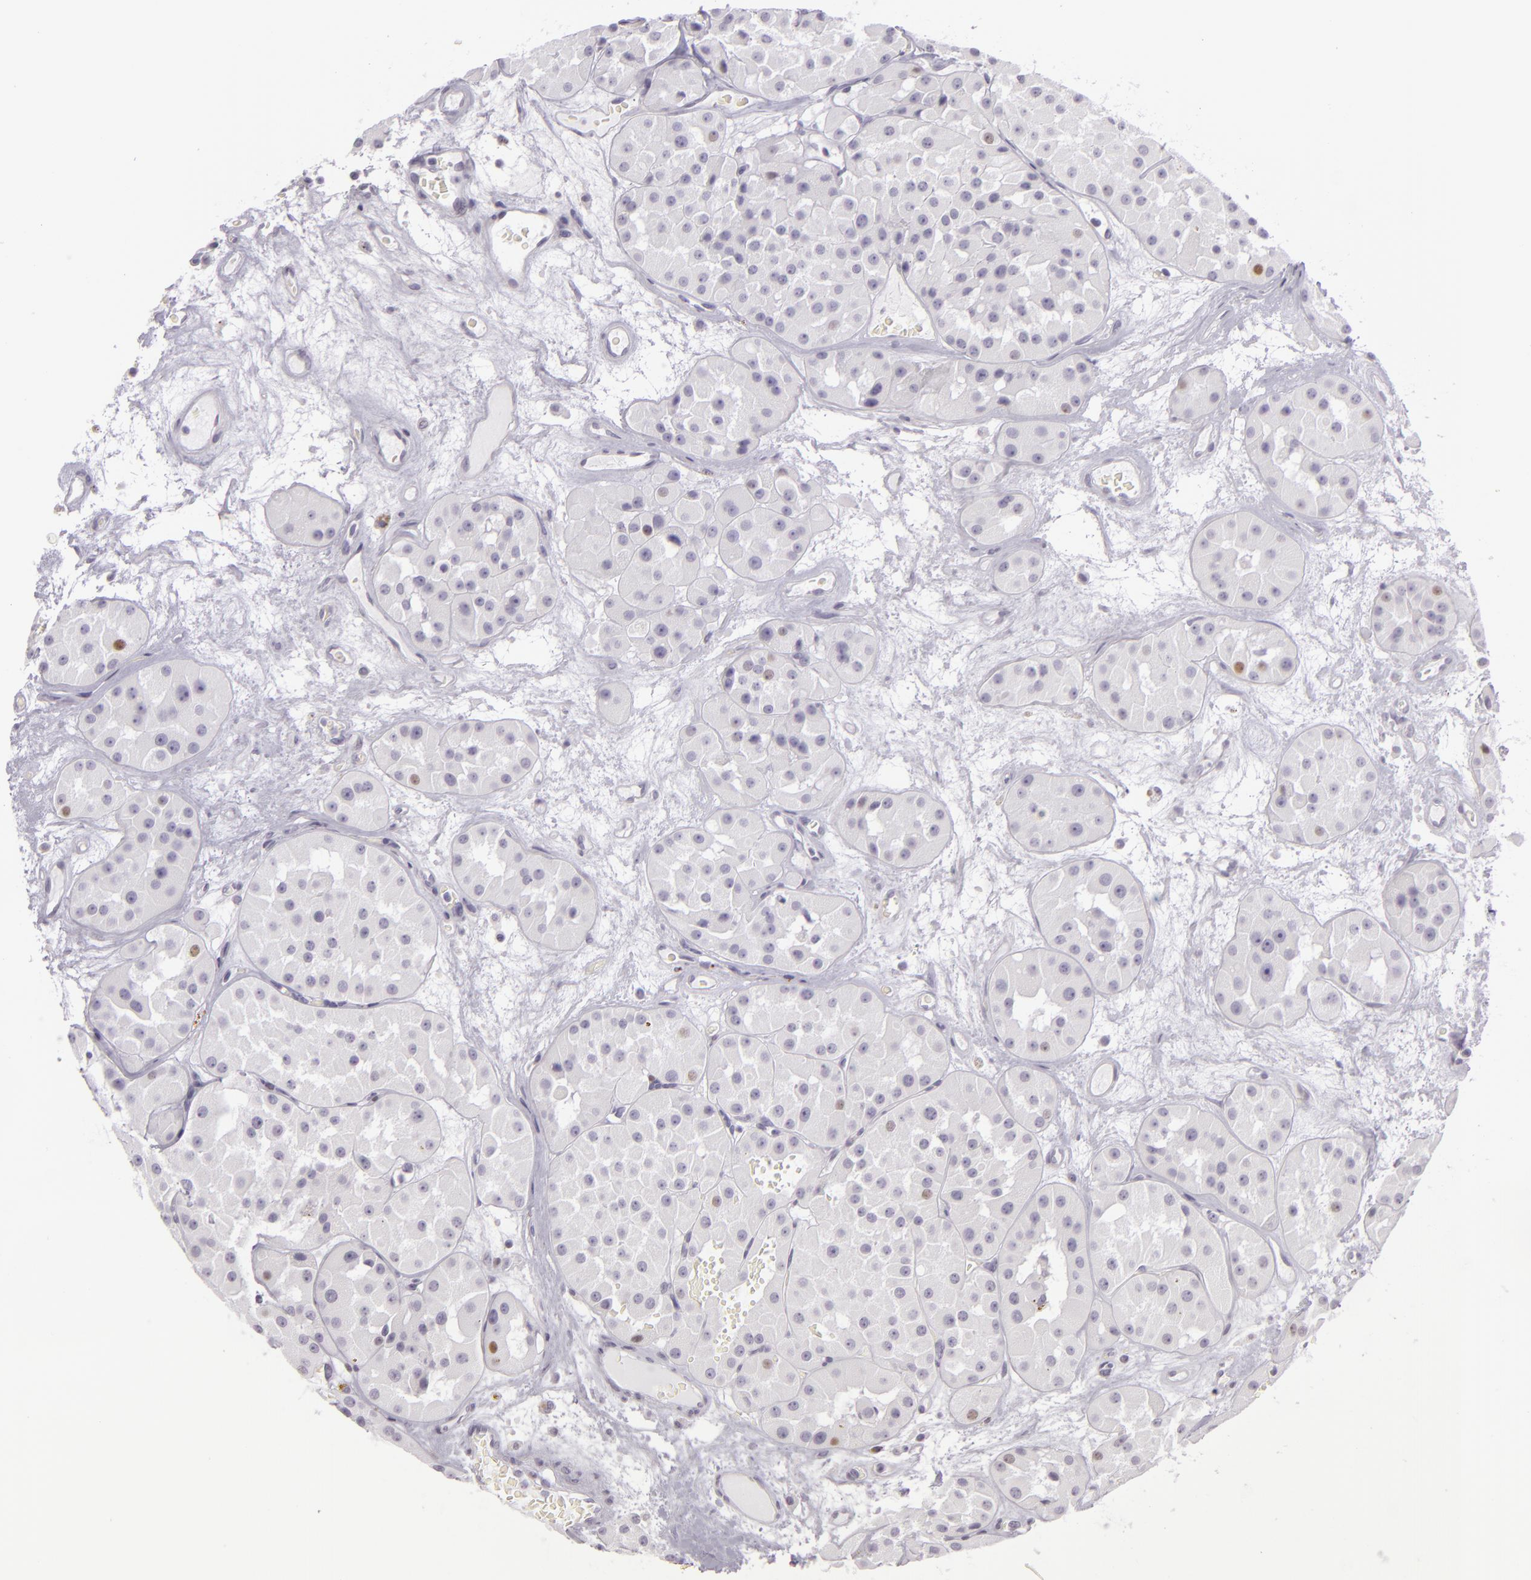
{"staining": {"intensity": "weak", "quantity": "<25%", "location": "nuclear"}, "tissue": "renal cancer", "cell_type": "Tumor cells", "image_type": "cancer", "snomed": [{"axis": "morphology", "description": "Adenocarcinoma, uncertain malignant potential"}, {"axis": "topography", "description": "Kidney"}], "caption": "High magnification brightfield microscopy of renal cancer (adenocarcinoma,  uncertain malignant potential) stained with DAB (brown) and counterstained with hematoxylin (blue): tumor cells show no significant positivity.", "gene": "MCM3", "patient": {"sex": "male", "age": 63}}